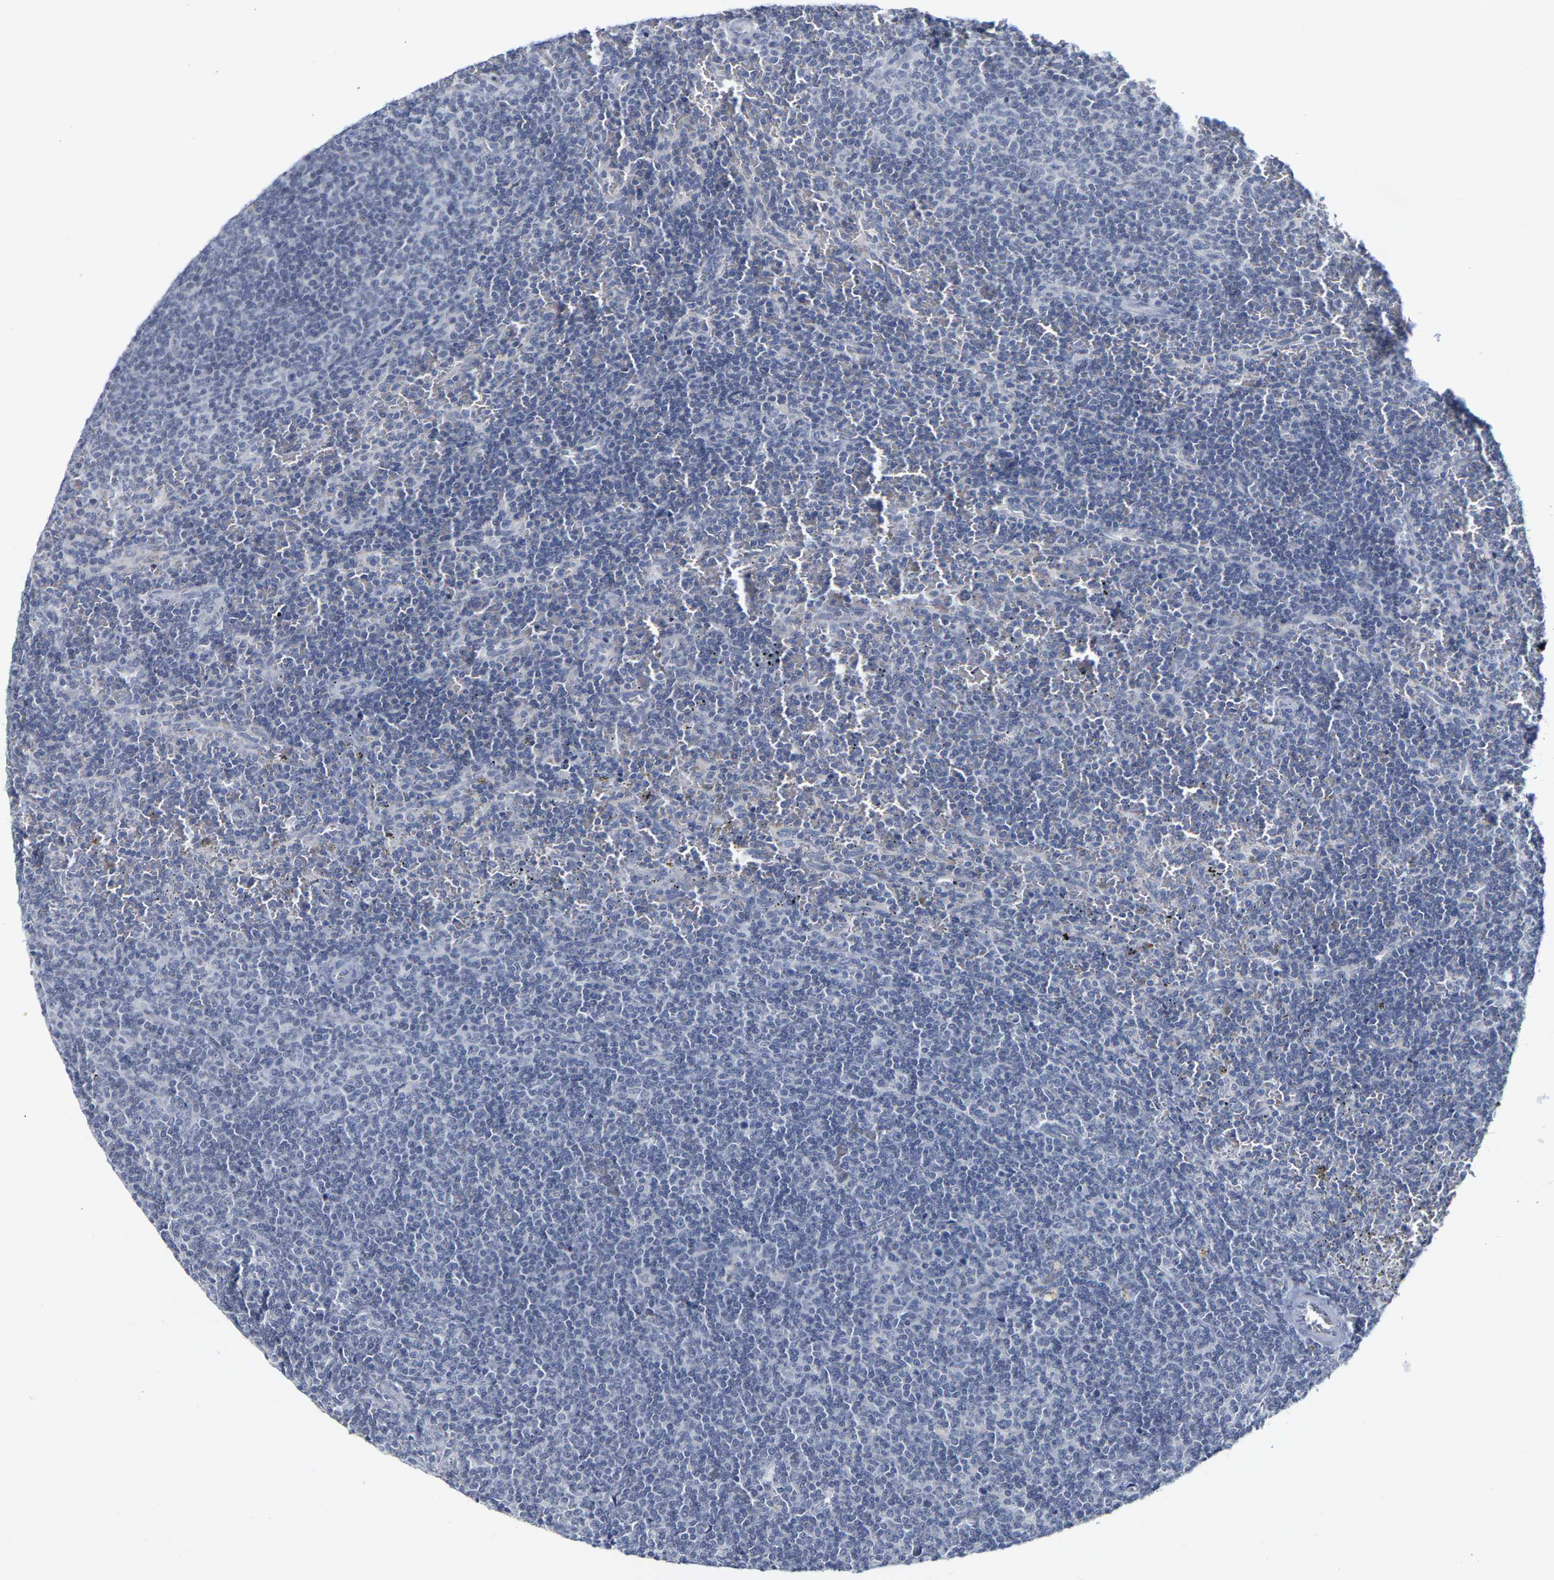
{"staining": {"intensity": "negative", "quantity": "none", "location": "none"}, "tissue": "lymphoma", "cell_type": "Tumor cells", "image_type": "cancer", "snomed": [{"axis": "morphology", "description": "Malignant lymphoma, non-Hodgkin's type, Low grade"}, {"axis": "topography", "description": "Spleen"}], "caption": "DAB immunohistochemical staining of human lymphoma exhibits no significant staining in tumor cells.", "gene": "KRT76", "patient": {"sex": "female", "age": 19}}